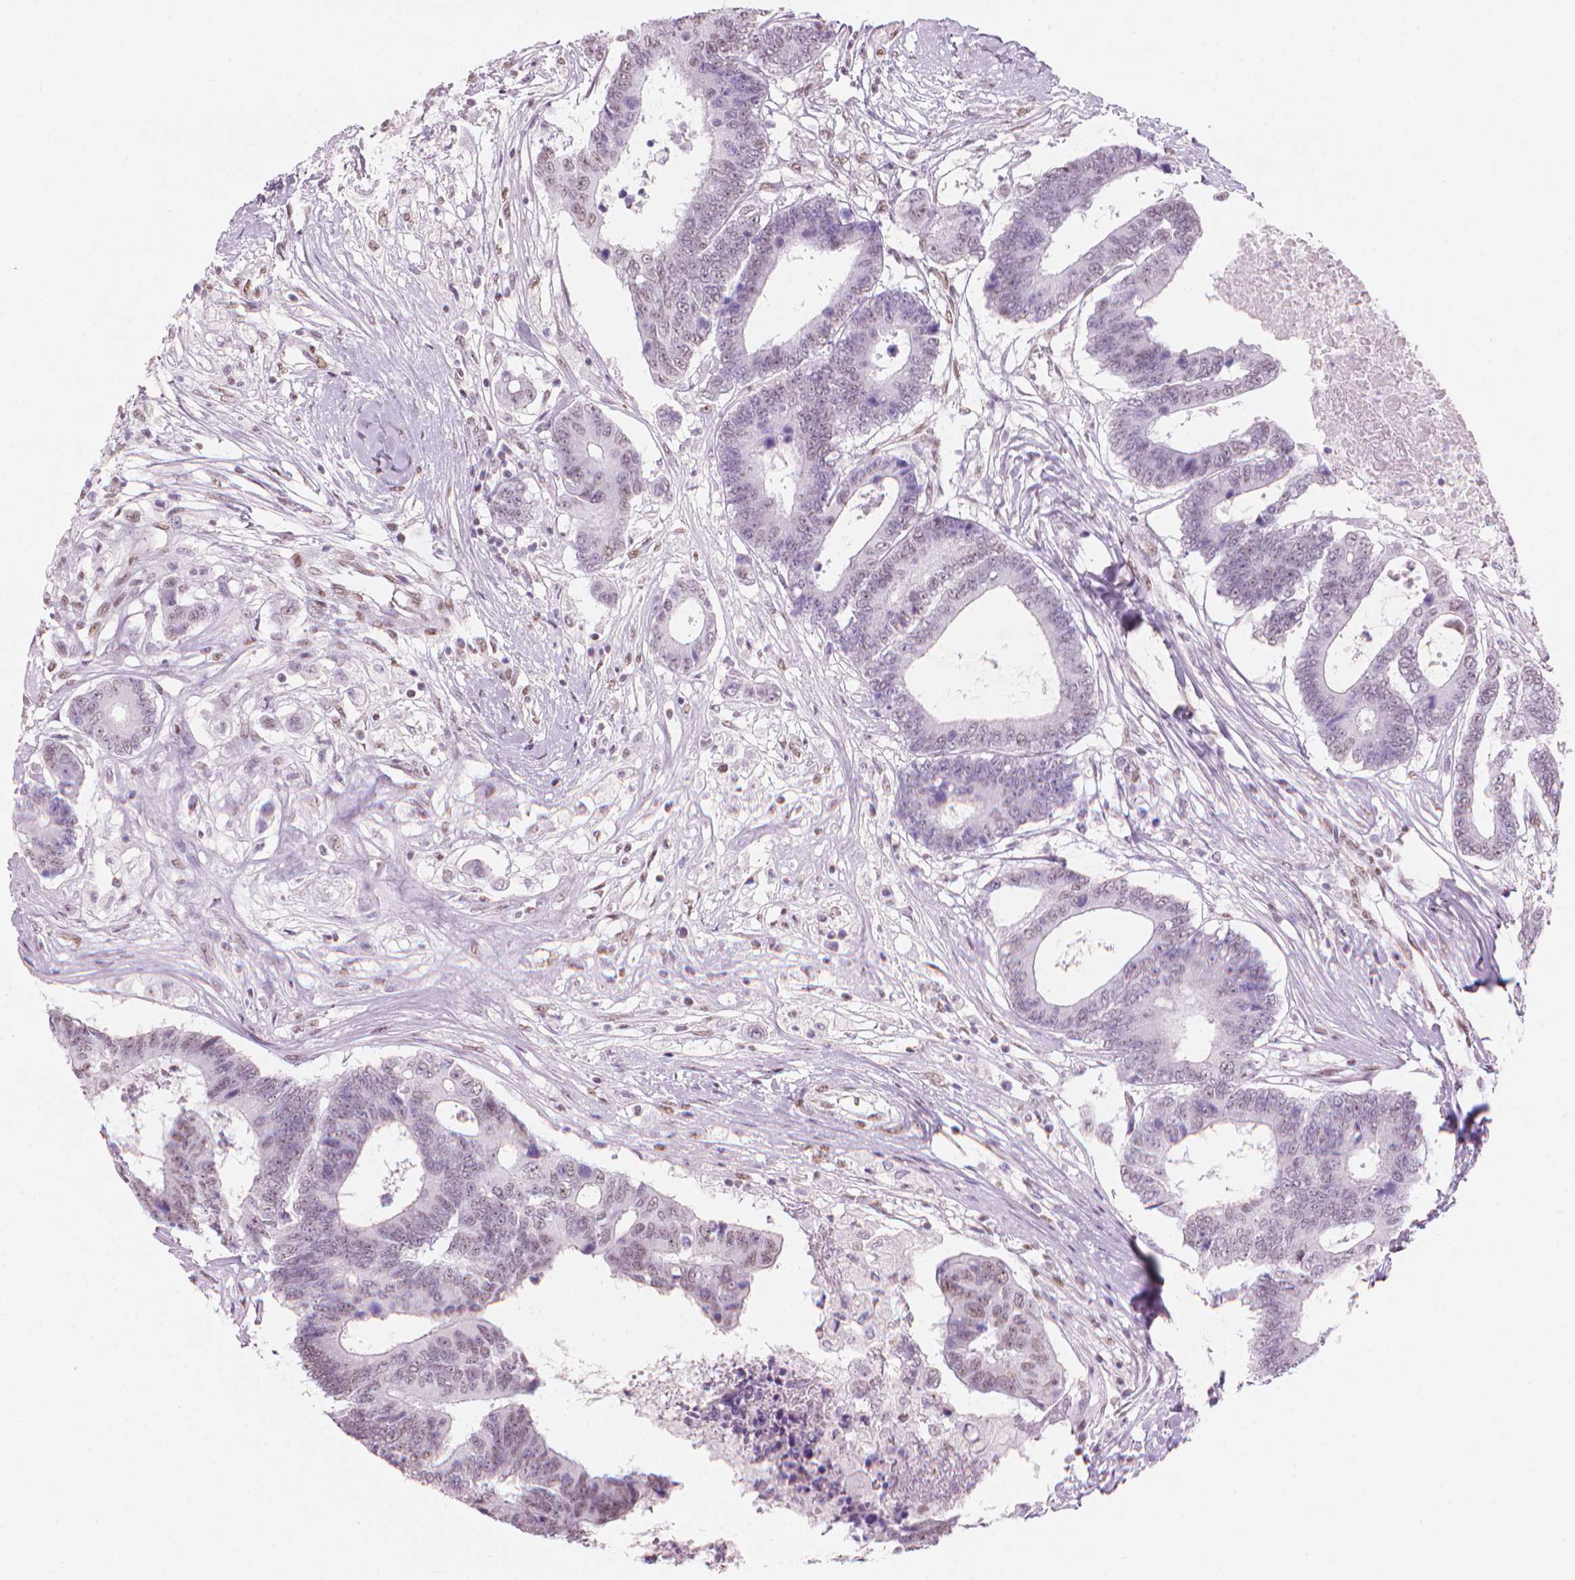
{"staining": {"intensity": "negative", "quantity": "none", "location": "none"}, "tissue": "colorectal cancer", "cell_type": "Tumor cells", "image_type": "cancer", "snomed": [{"axis": "morphology", "description": "Adenocarcinoma, NOS"}, {"axis": "topography", "description": "Colon"}], "caption": "Immunohistochemical staining of adenocarcinoma (colorectal) exhibits no significant staining in tumor cells.", "gene": "PIAS2", "patient": {"sex": "female", "age": 48}}